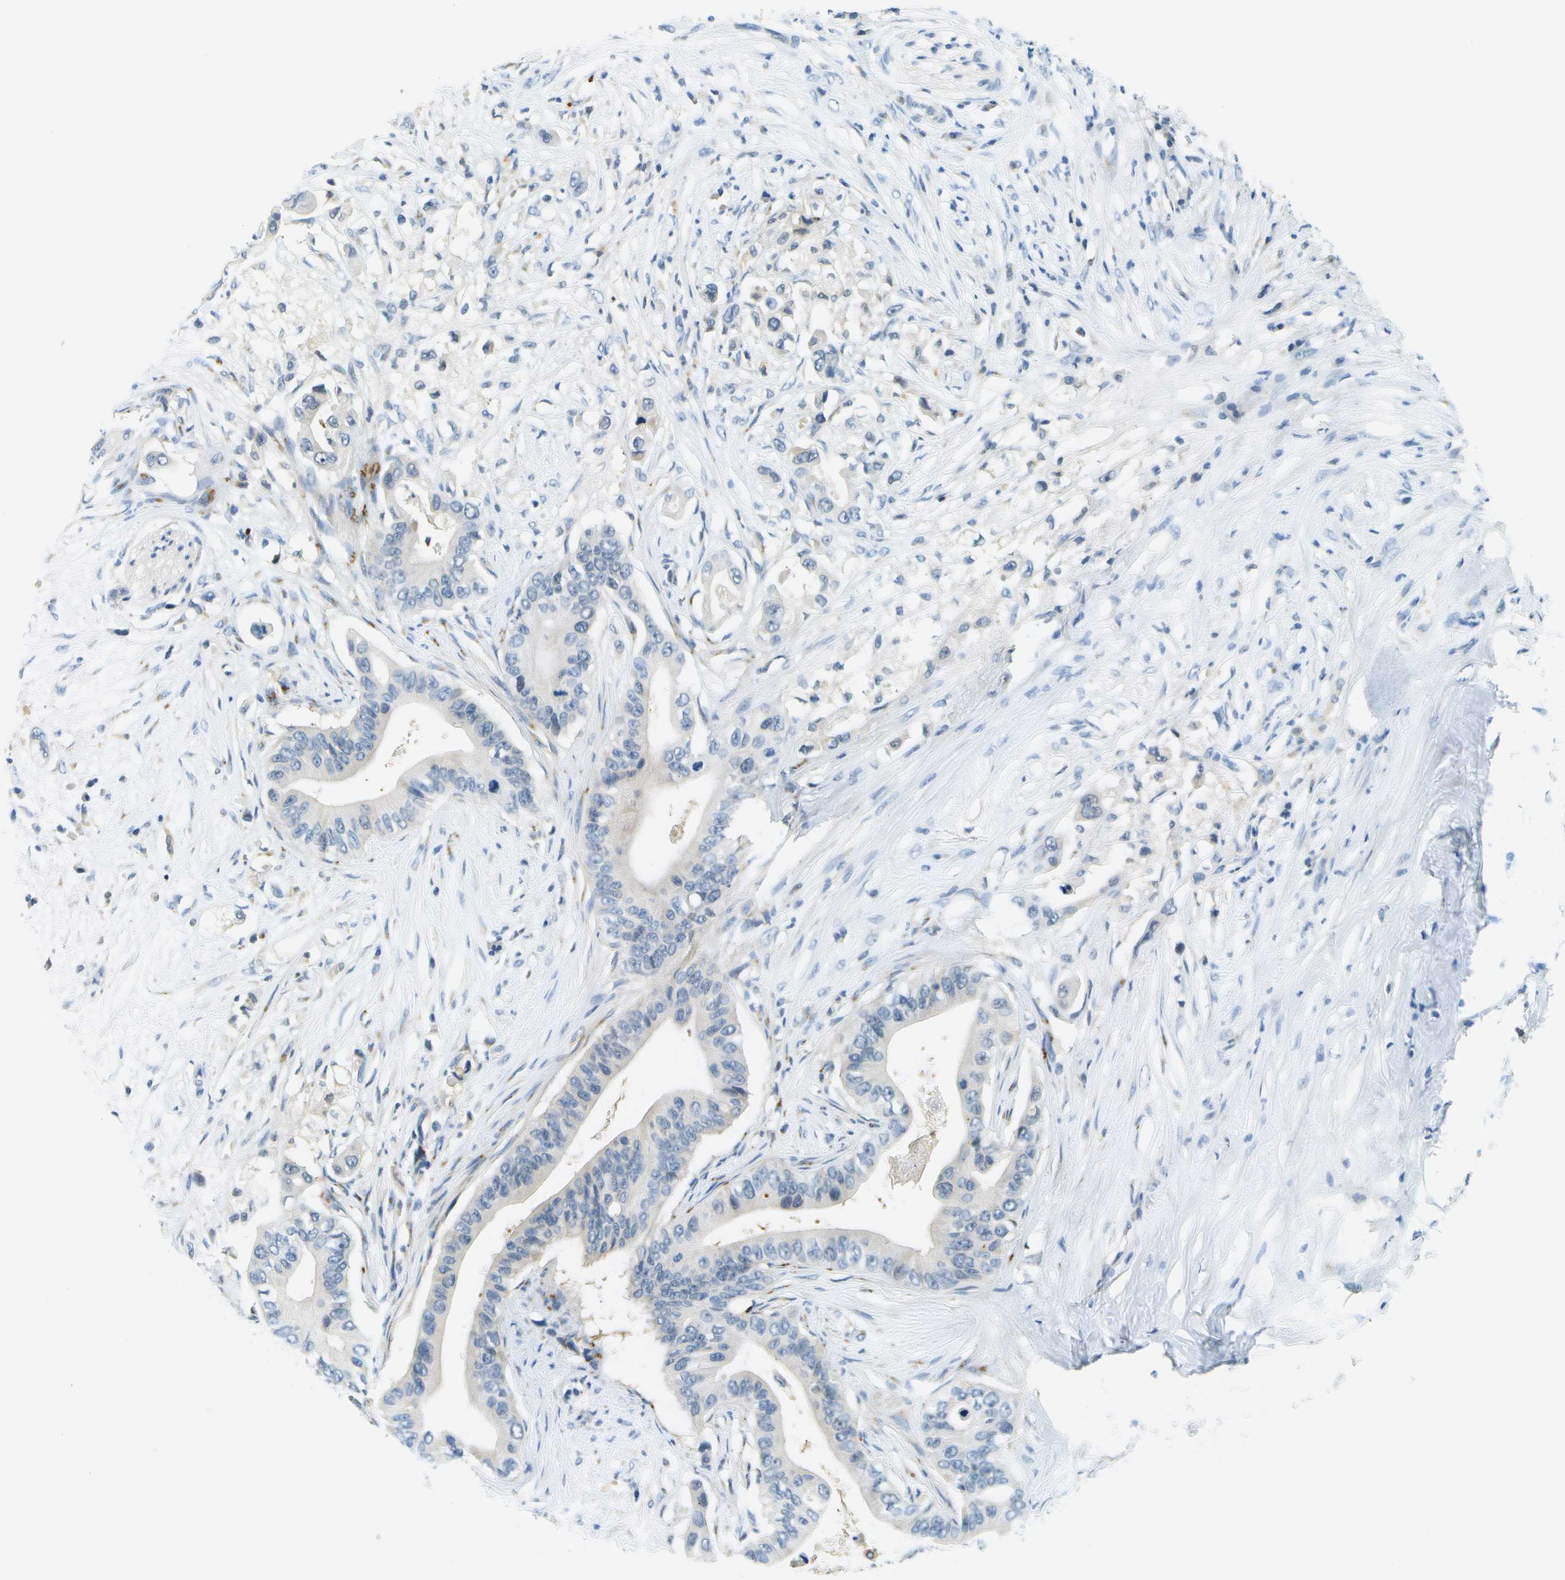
{"staining": {"intensity": "negative", "quantity": "none", "location": "none"}, "tissue": "pancreatic cancer", "cell_type": "Tumor cells", "image_type": "cancer", "snomed": [{"axis": "morphology", "description": "Adenocarcinoma, NOS"}, {"axis": "topography", "description": "Pancreas"}], "caption": "Tumor cells are negative for brown protein staining in pancreatic cancer. Brightfield microscopy of IHC stained with DAB (brown) and hematoxylin (blue), captured at high magnification.", "gene": "RASGRP2", "patient": {"sex": "male", "age": 77}}